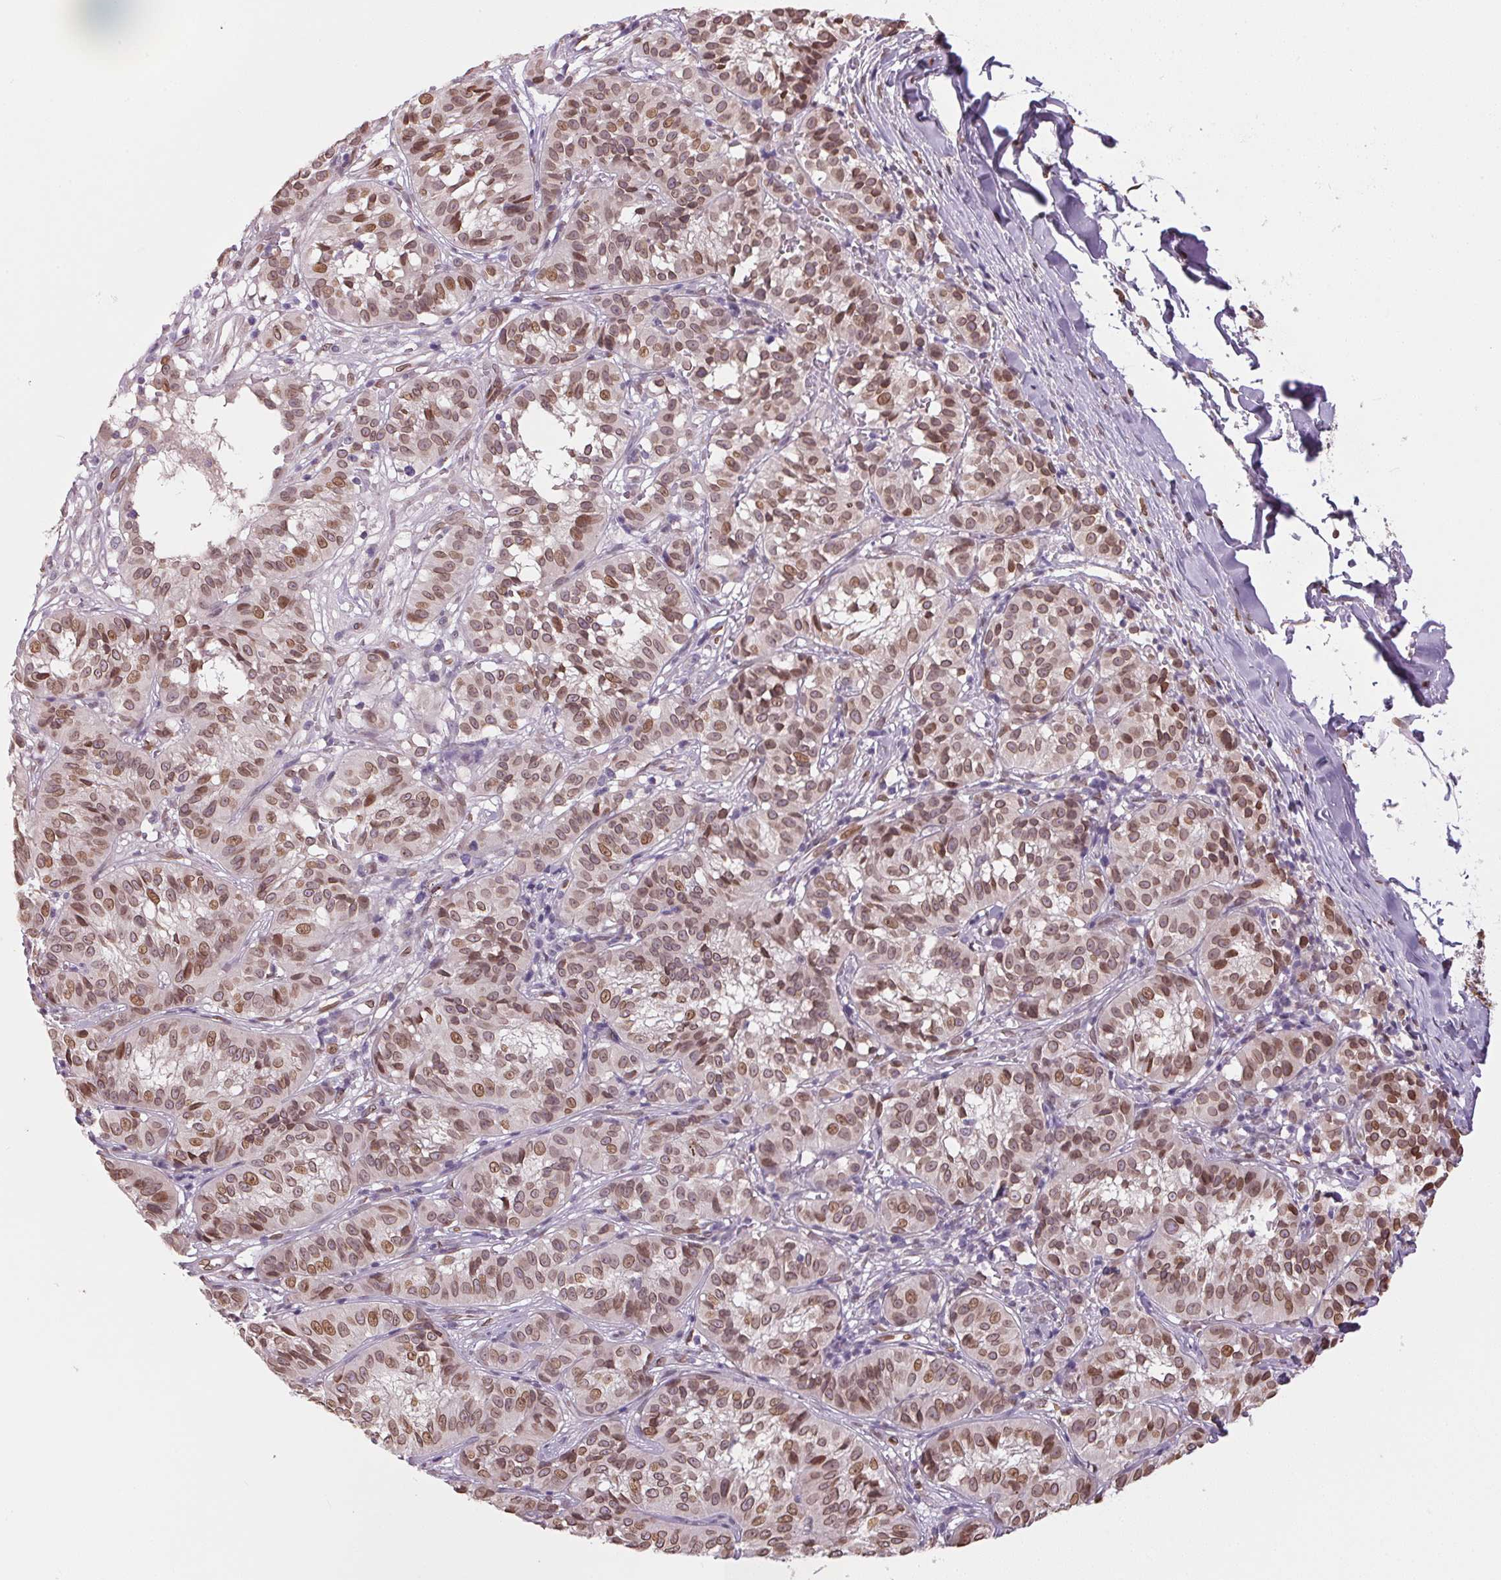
{"staining": {"intensity": "moderate", "quantity": ">75%", "location": "cytoplasmic/membranous,nuclear"}, "tissue": "melanoma", "cell_type": "Tumor cells", "image_type": "cancer", "snomed": [{"axis": "morphology", "description": "Malignant melanoma, NOS"}, {"axis": "topography", "description": "Skin"}], "caption": "High-power microscopy captured an immunohistochemistry (IHC) histopathology image of malignant melanoma, revealing moderate cytoplasmic/membranous and nuclear expression in approximately >75% of tumor cells.", "gene": "TMEM175", "patient": {"sex": "female", "age": 72}}